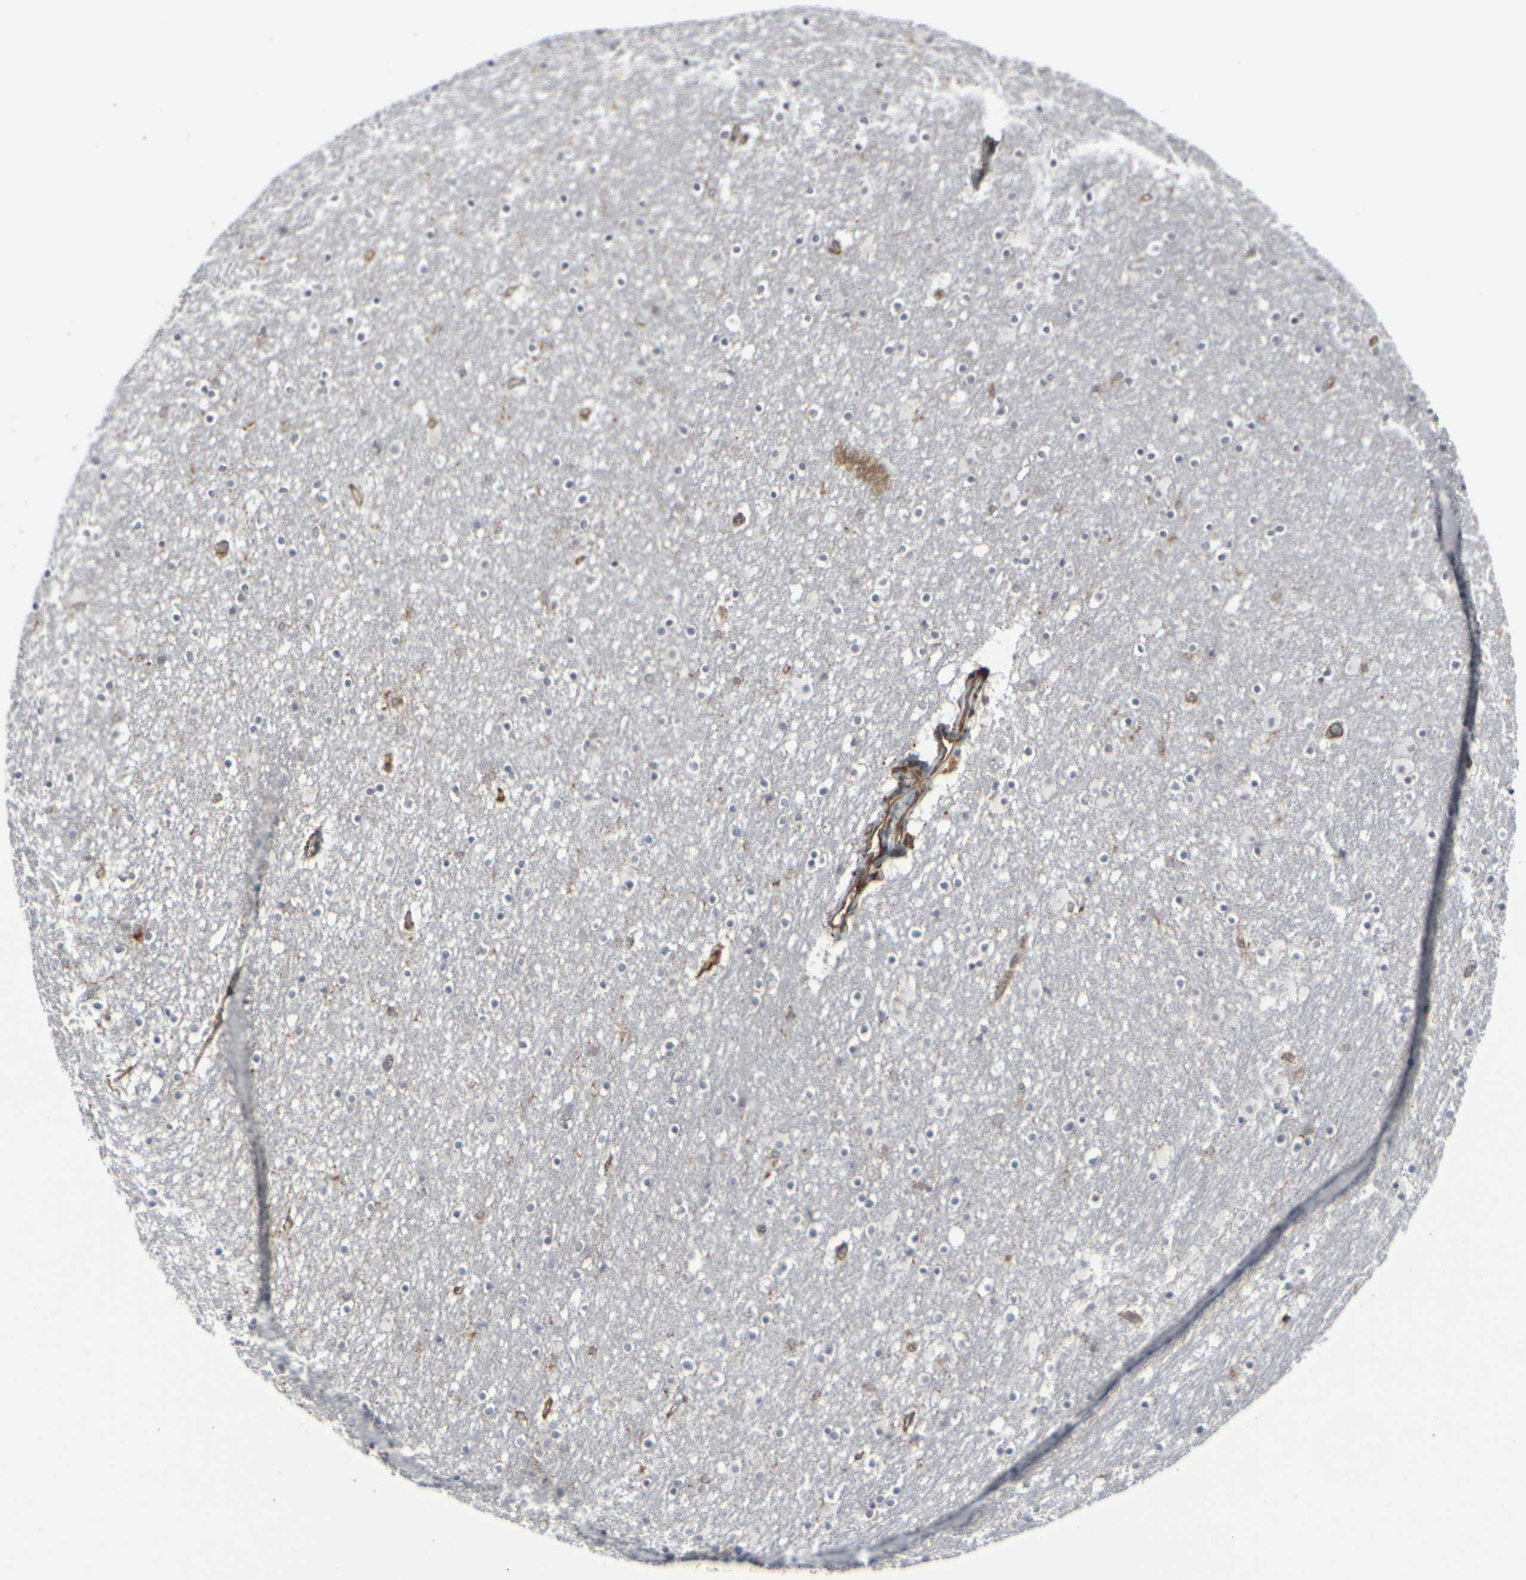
{"staining": {"intensity": "negative", "quantity": "none", "location": "none"}, "tissue": "caudate", "cell_type": "Glial cells", "image_type": "normal", "snomed": [{"axis": "morphology", "description": "Normal tissue, NOS"}, {"axis": "topography", "description": "Lateral ventricle wall"}], "caption": "DAB immunohistochemical staining of benign human caudate reveals no significant positivity in glial cells.", "gene": "MYOF", "patient": {"sex": "male", "age": 45}}